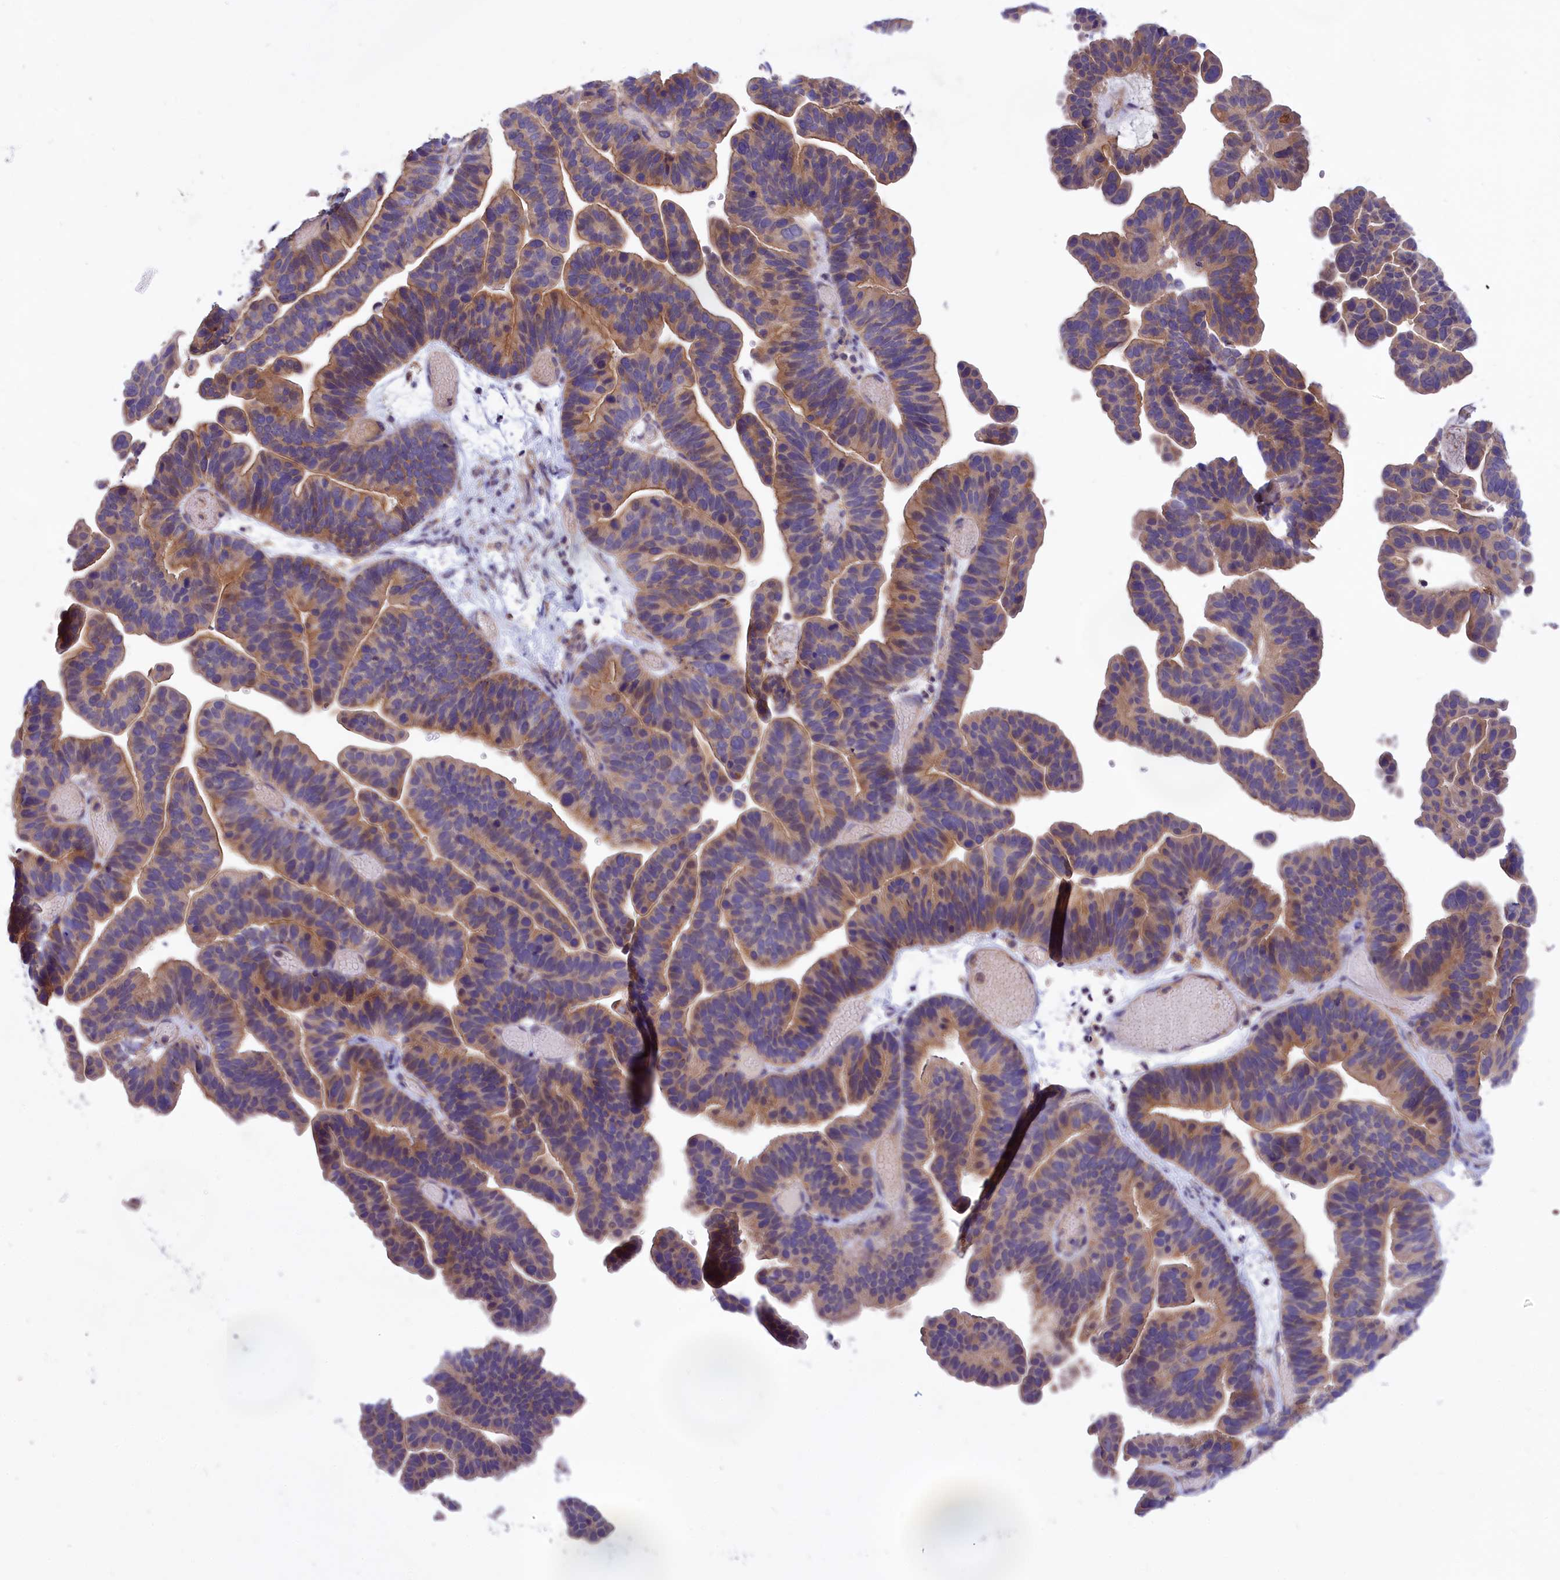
{"staining": {"intensity": "moderate", "quantity": ">75%", "location": "cytoplasmic/membranous"}, "tissue": "ovarian cancer", "cell_type": "Tumor cells", "image_type": "cancer", "snomed": [{"axis": "morphology", "description": "Cystadenocarcinoma, serous, NOS"}, {"axis": "topography", "description": "Ovary"}], "caption": "Ovarian cancer (serous cystadenocarcinoma) stained with immunohistochemistry reveals moderate cytoplasmic/membranous positivity in about >75% of tumor cells. The protein is stained brown, and the nuclei are stained in blue (DAB IHC with brightfield microscopy, high magnification).", "gene": "AMDHD2", "patient": {"sex": "female", "age": 56}}